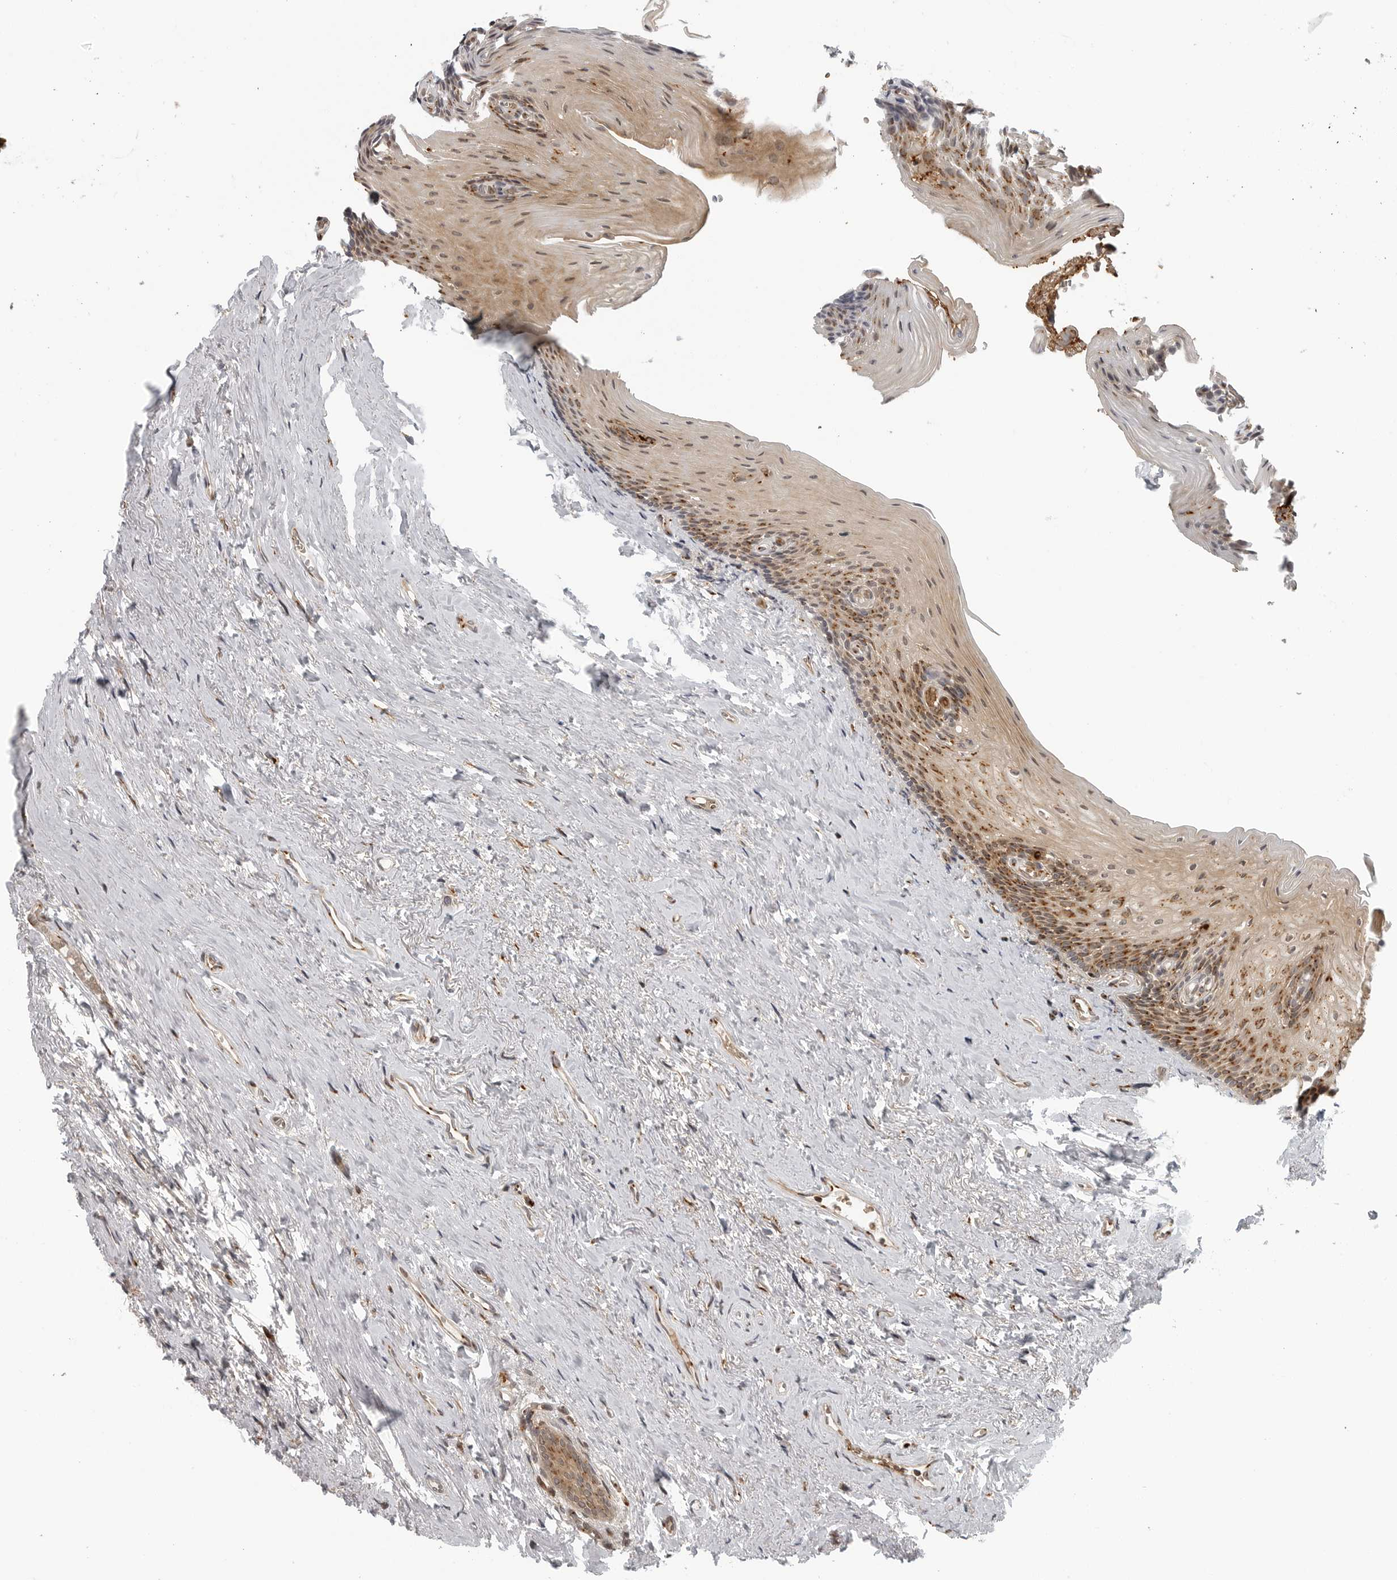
{"staining": {"intensity": "moderate", "quantity": ">75%", "location": "cytoplasmic/membranous,nuclear"}, "tissue": "urinary bladder", "cell_type": "Urothelial cells", "image_type": "normal", "snomed": [{"axis": "morphology", "description": "Normal tissue, NOS"}, {"axis": "topography", "description": "Urinary bladder"}], "caption": "This micrograph shows benign urinary bladder stained with immunohistochemistry to label a protein in brown. The cytoplasmic/membranous,nuclear of urothelial cells show moderate positivity for the protein. Nuclei are counter-stained blue.", "gene": "COPA", "patient": {"sex": "female", "age": 67}}